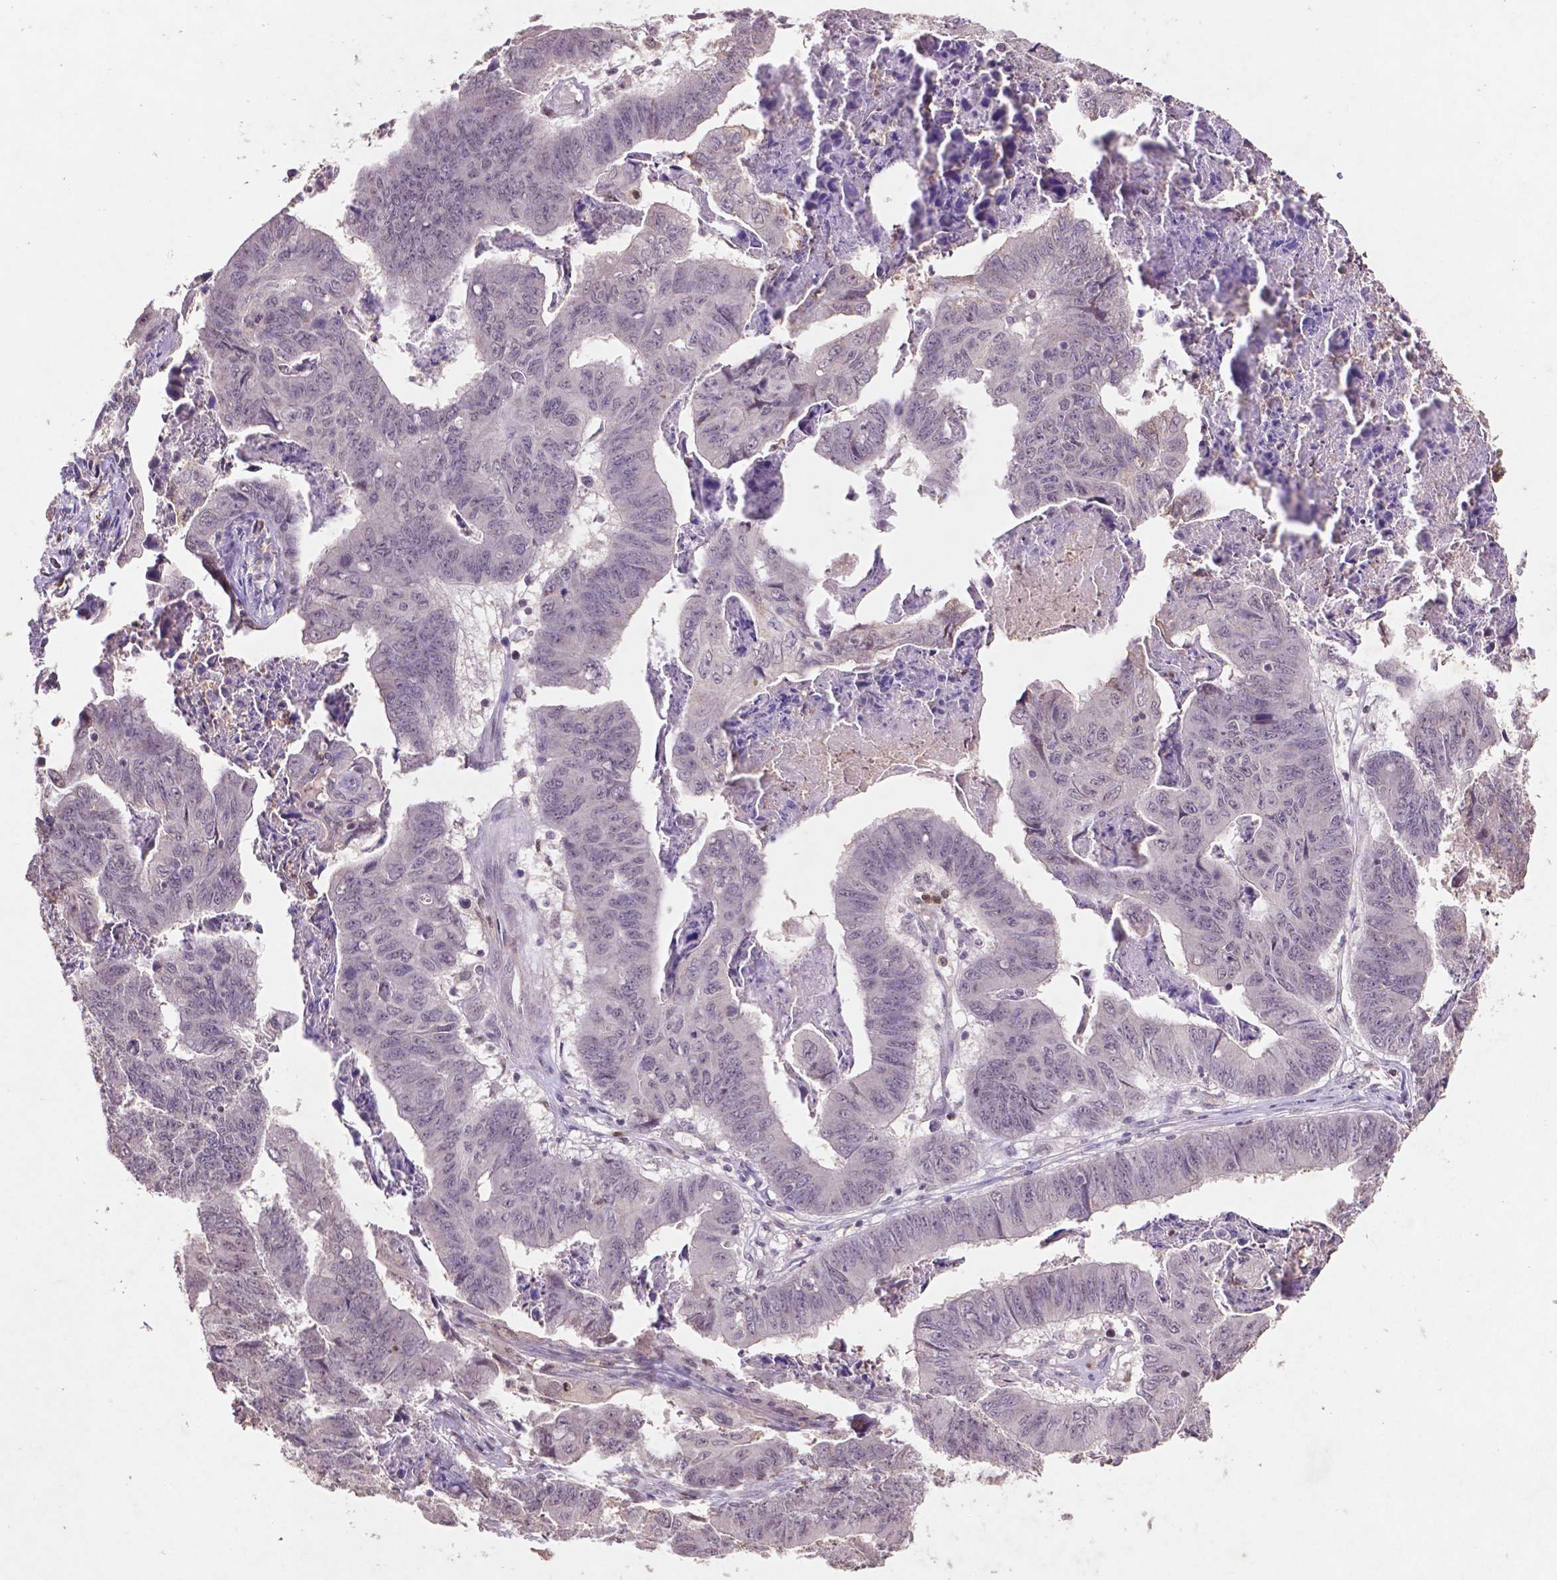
{"staining": {"intensity": "negative", "quantity": "none", "location": "none"}, "tissue": "stomach cancer", "cell_type": "Tumor cells", "image_type": "cancer", "snomed": [{"axis": "morphology", "description": "Adenocarcinoma, NOS"}, {"axis": "topography", "description": "Stomach, lower"}], "caption": "A histopathology image of human stomach cancer (adenocarcinoma) is negative for staining in tumor cells.", "gene": "GLRX", "patient": {"sex": "male", "age": 77}}